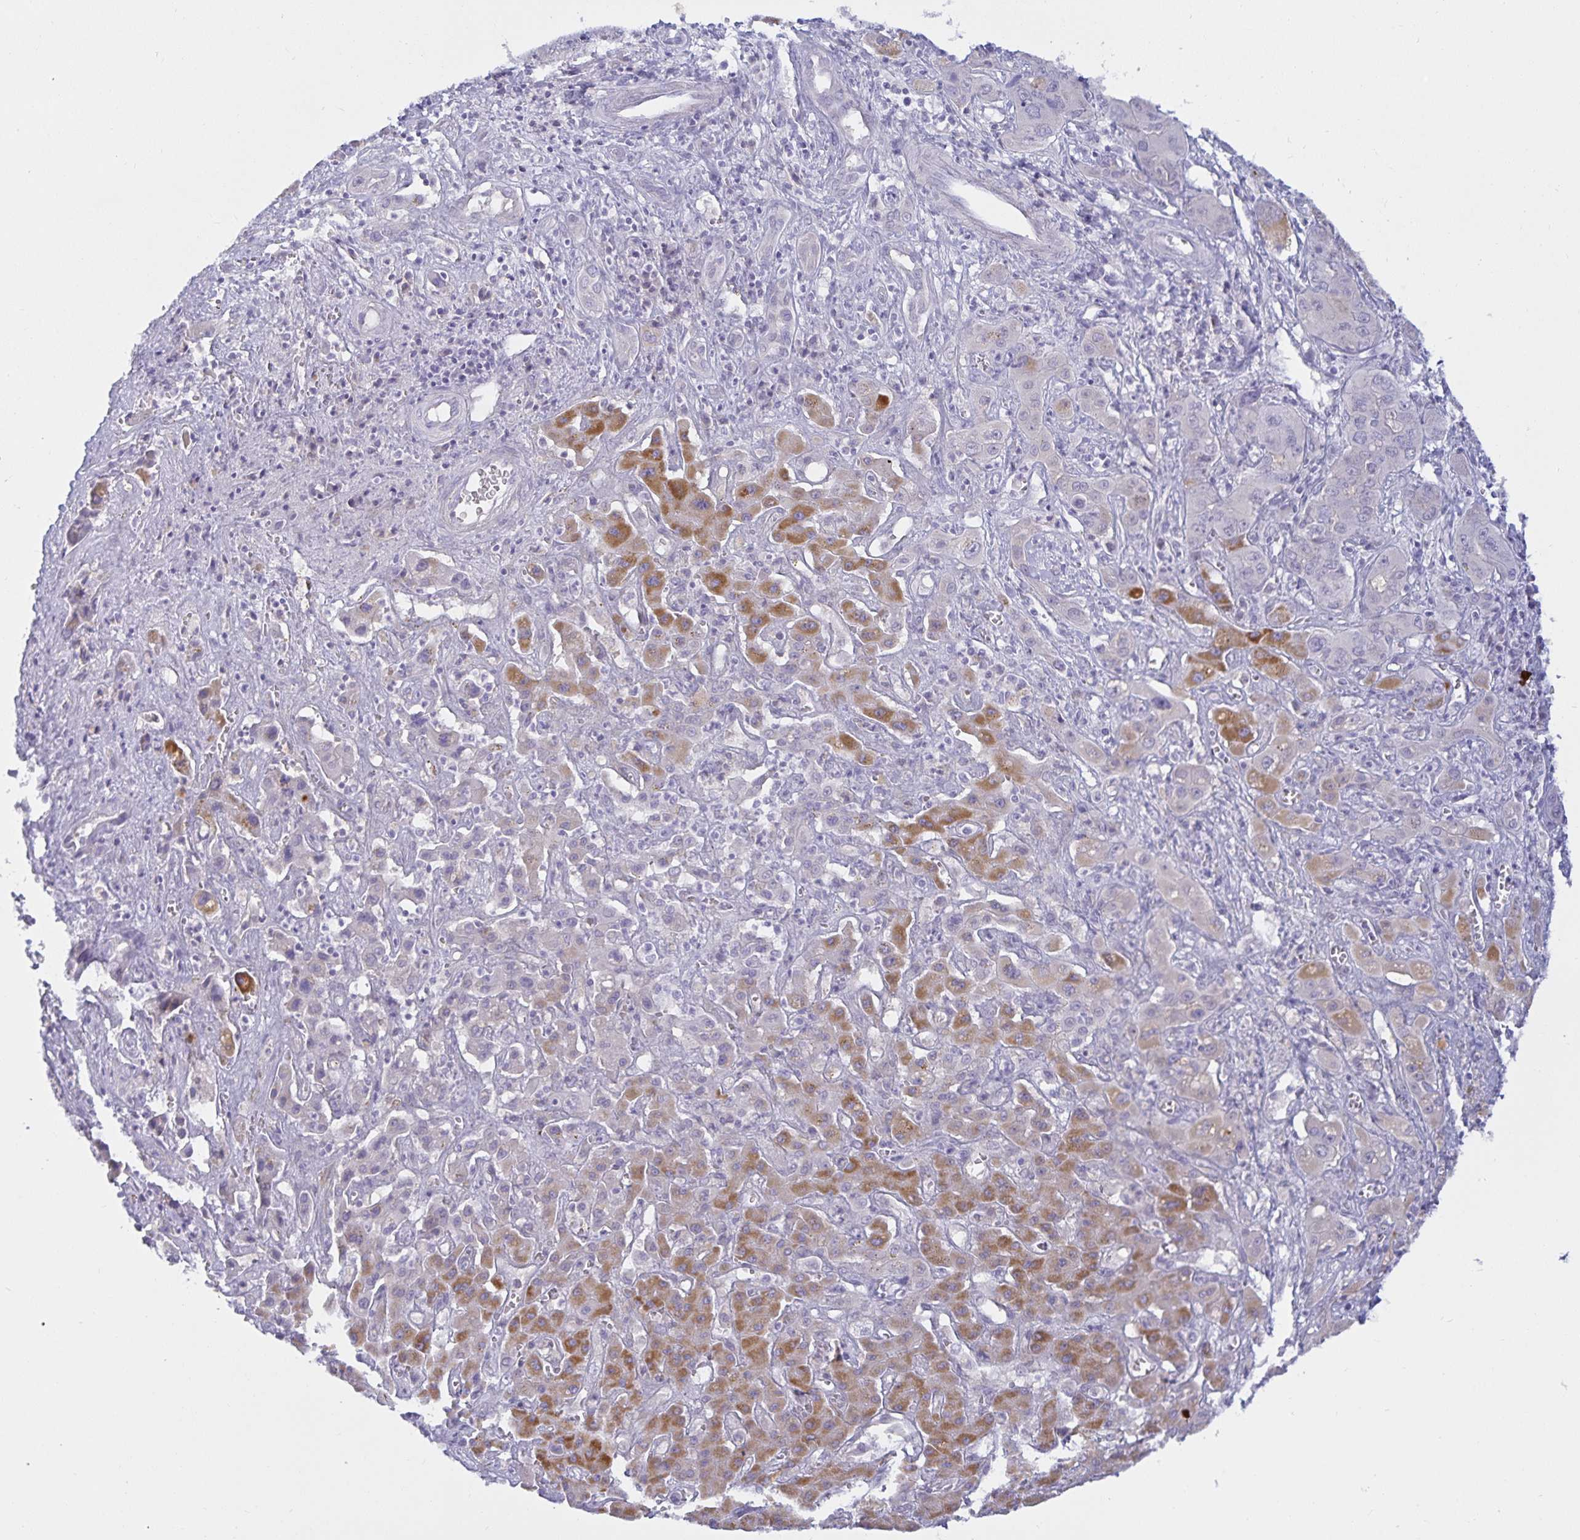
{"staining": {"intensity": "negative", "quantity": "none", "location": "none"}, "tissue": "liver cancer", "cell_type": "Tumor cells", "image_type": "cancer", "snomed": [{"axis": "morphology", "description": "Cholangiocarcinoma"}, {"axis": "topography", "description": "Liver"}], "caption": "A histopathology image of cholangiocarcinoma (liver) stained for a protein reveals no brown staining in tumor cells. (Stains: DAB (3,3'-diaminobenzidine) immunohistochemistry with hematoxylin counter stain, Microscopy: brightfield microscopy at high magnification).", "gene": "MON2", "patient": {"sex": "male", "age": 67}}